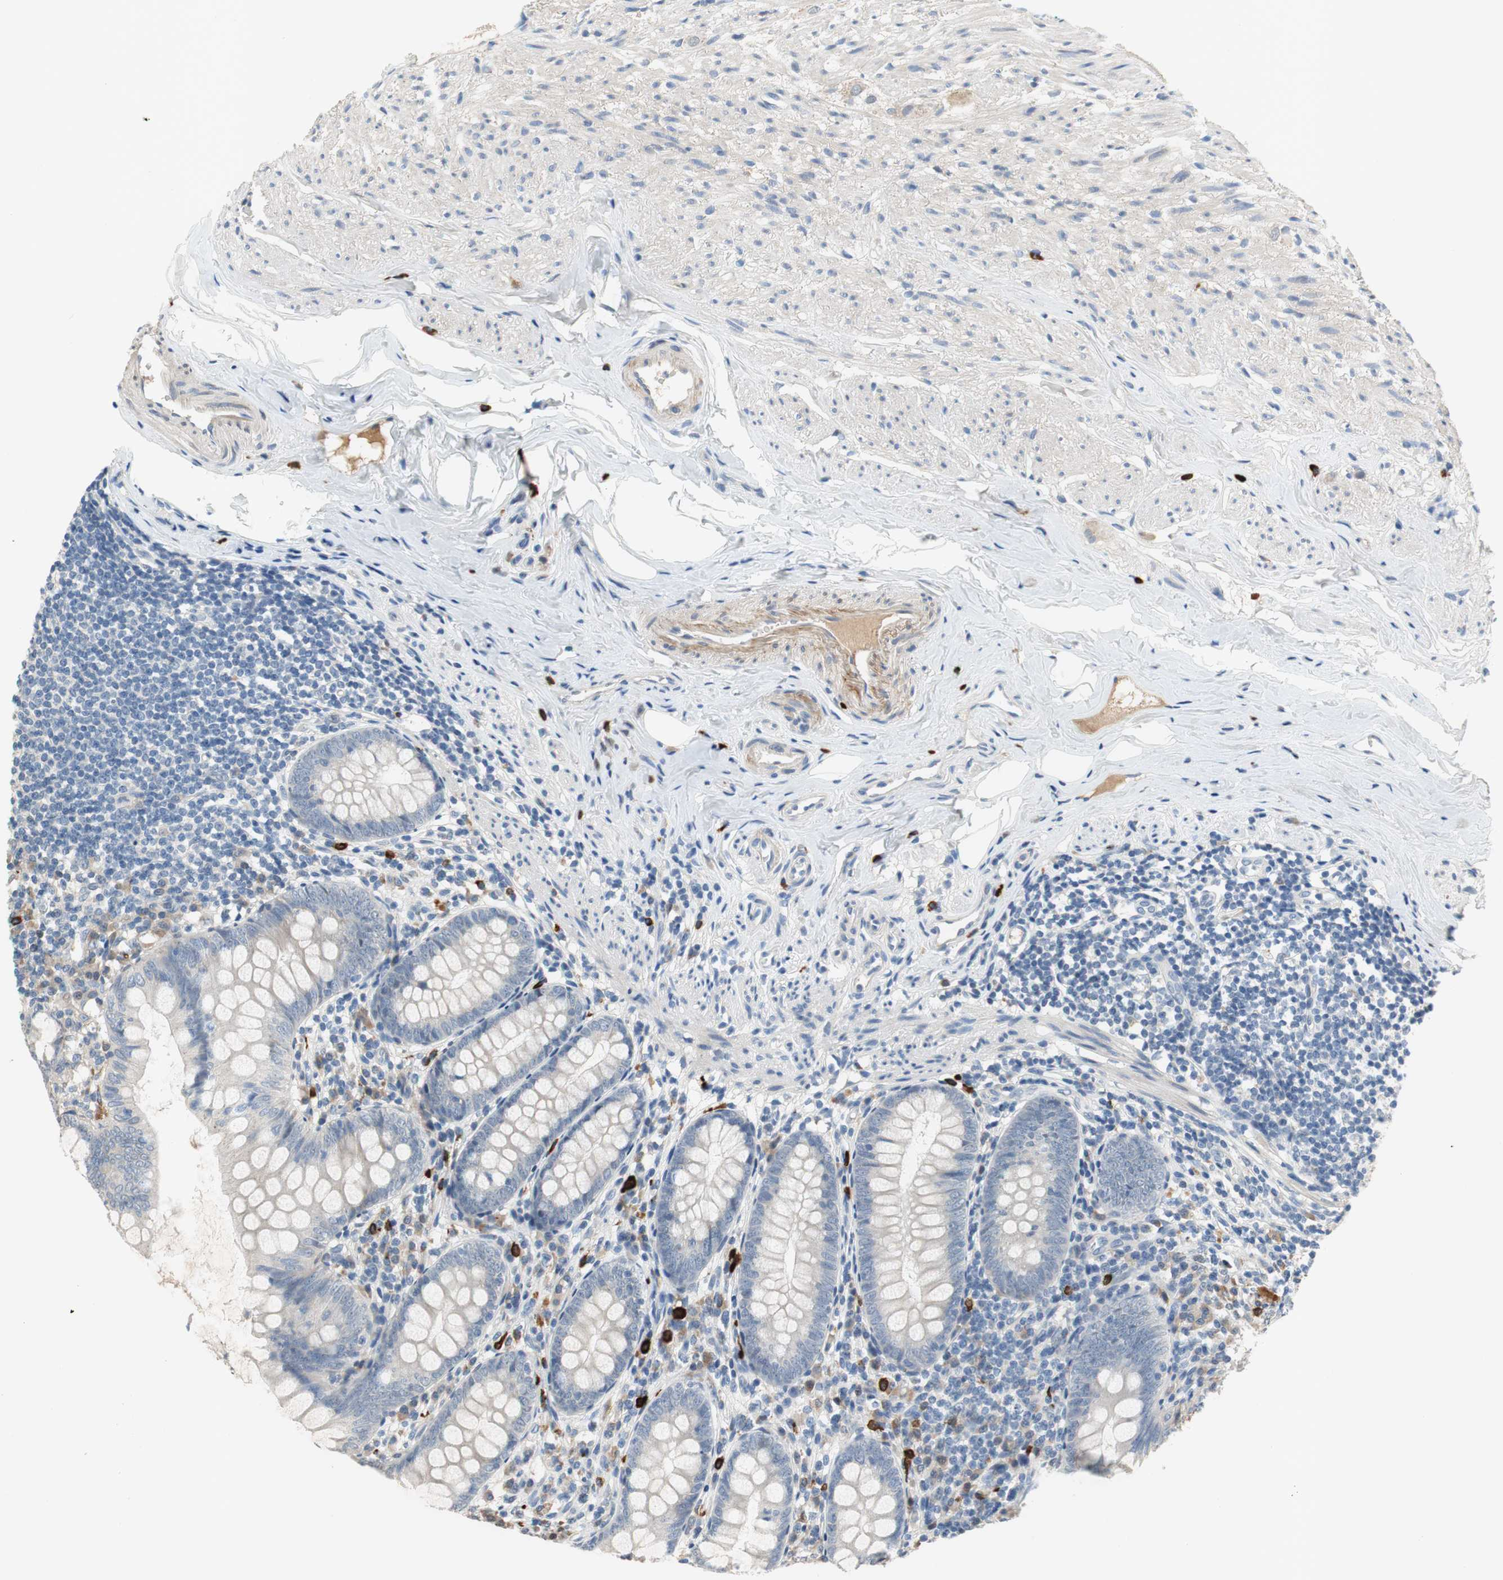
{"staining": {"intensity": "weak", "quantity": "25%-75%", "location": "cytoplasmic/membranous"}, "tissue": "appendix", "cell_type": "Glandular cells", "image_type": "normal", "snomed": [{"axis": "morphology", "description": "Normal tissue, NOS"}, {"axis": "topography", "description": "Appendix"}], "caption": "Immunohistochemical staining of unremarkable human appendix displays low levels of weak cytoplasmic/membranous staining in about 25%-75% of glandular cells.", "gene": "COL12A1", "patient": {"sex": "female", "age": 77}}